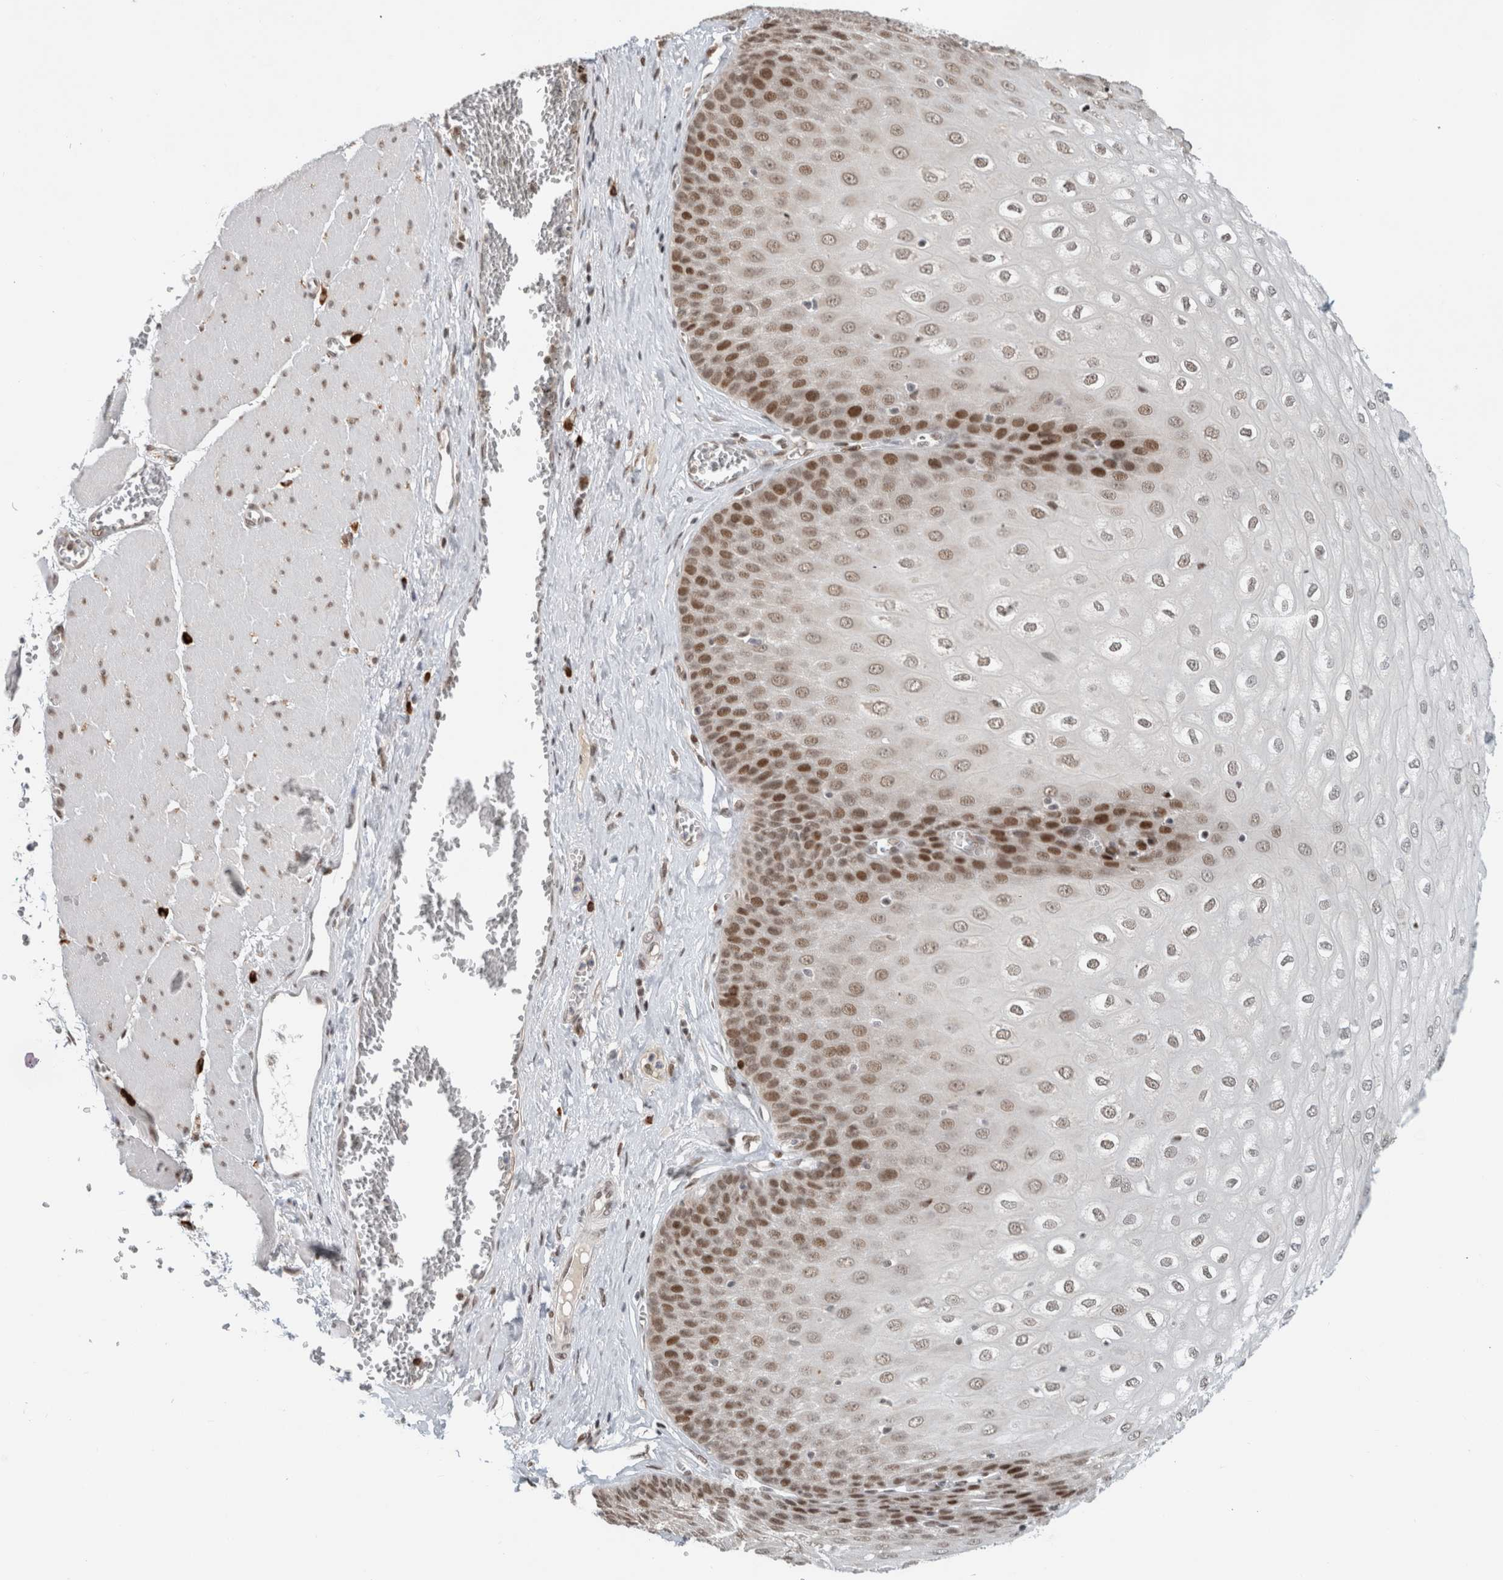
{"staining": {"intensity": "strong", "quantity": "25%-75%", "location": "nuclear"}, "tissue": "esophagus", "cell_type": "Squamous epithelial cells", "image_type": "normal", "snomed": [{"axis": "morphology", "description": "Normal tissue, NOS"}, {"axis": "topography", "description": "Esophagus"}], "caption": "Immunohistochemical staining of benign esophagus displays 25%-75% levels of strong nuclear protein expression in about 25%-75% of squamous epithelial cells.", "gene": "HNRNPR", "patient": {"sex": "male", "age": 60}}